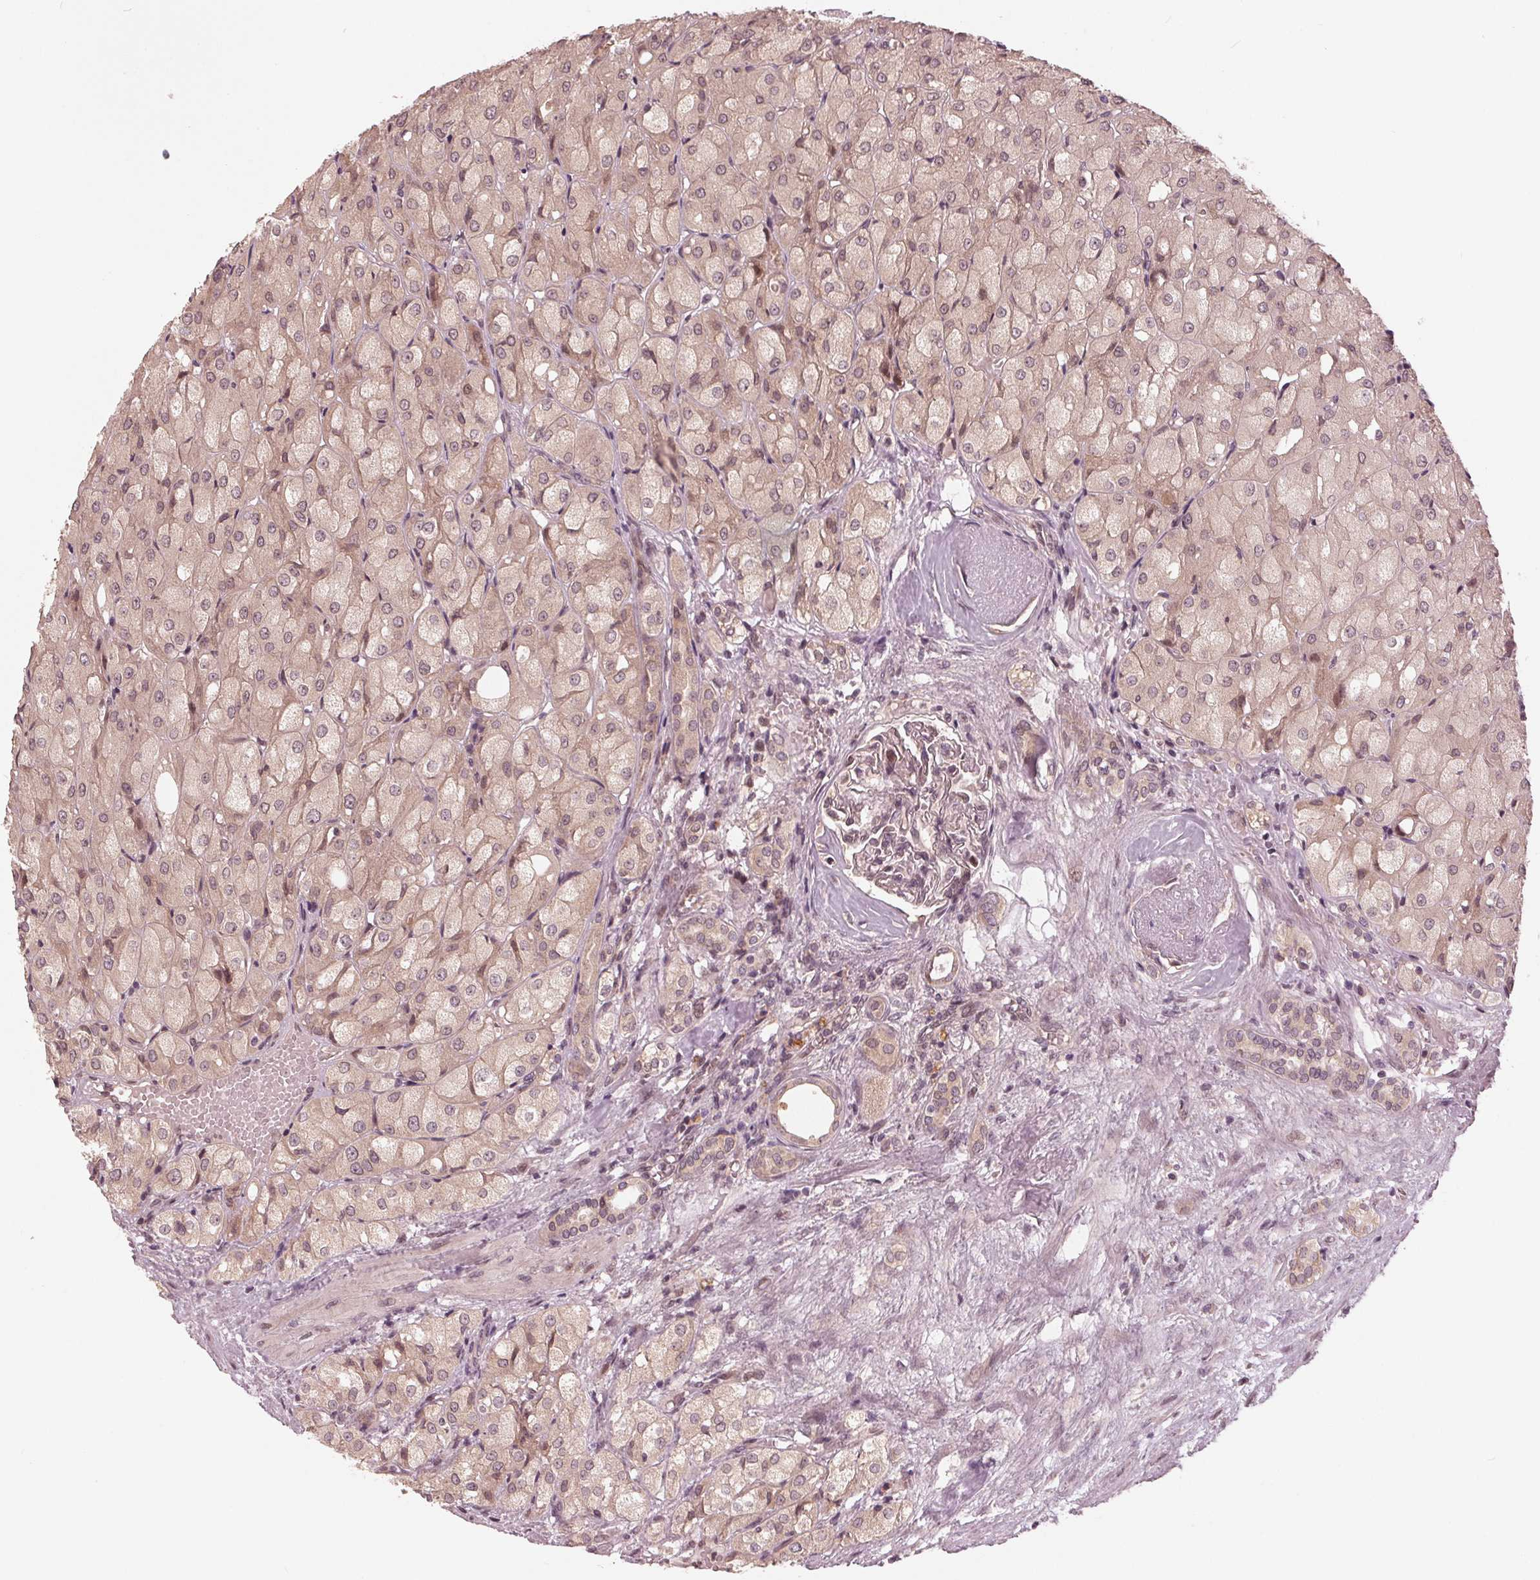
{"staining": {"intensity": "weak", "quantity": ">75%", "location": "cytoplasmic/membranous,nuclear"}, "tissue": "renal cancer", "cell_type": "Tumor cells", "image_type": "cancer", "snomed": [{"axis": "morphology", "description": "Adenocarcinoma, NOS"}, {"axis": "topography", "description": "Kidney"}], "caption": "Protein staining of renal cancer (adenocarcinoma) tissue demonstrates weak cytoplasmic/membranous and nuclear expression in about >75% of tumor cells. Immunohistochemistry (ihc) stains the protein of interest in brown and the nuclei are stained blue.", "gene": "ZNF471", "patient": {"sex": "male", "age": 72}}